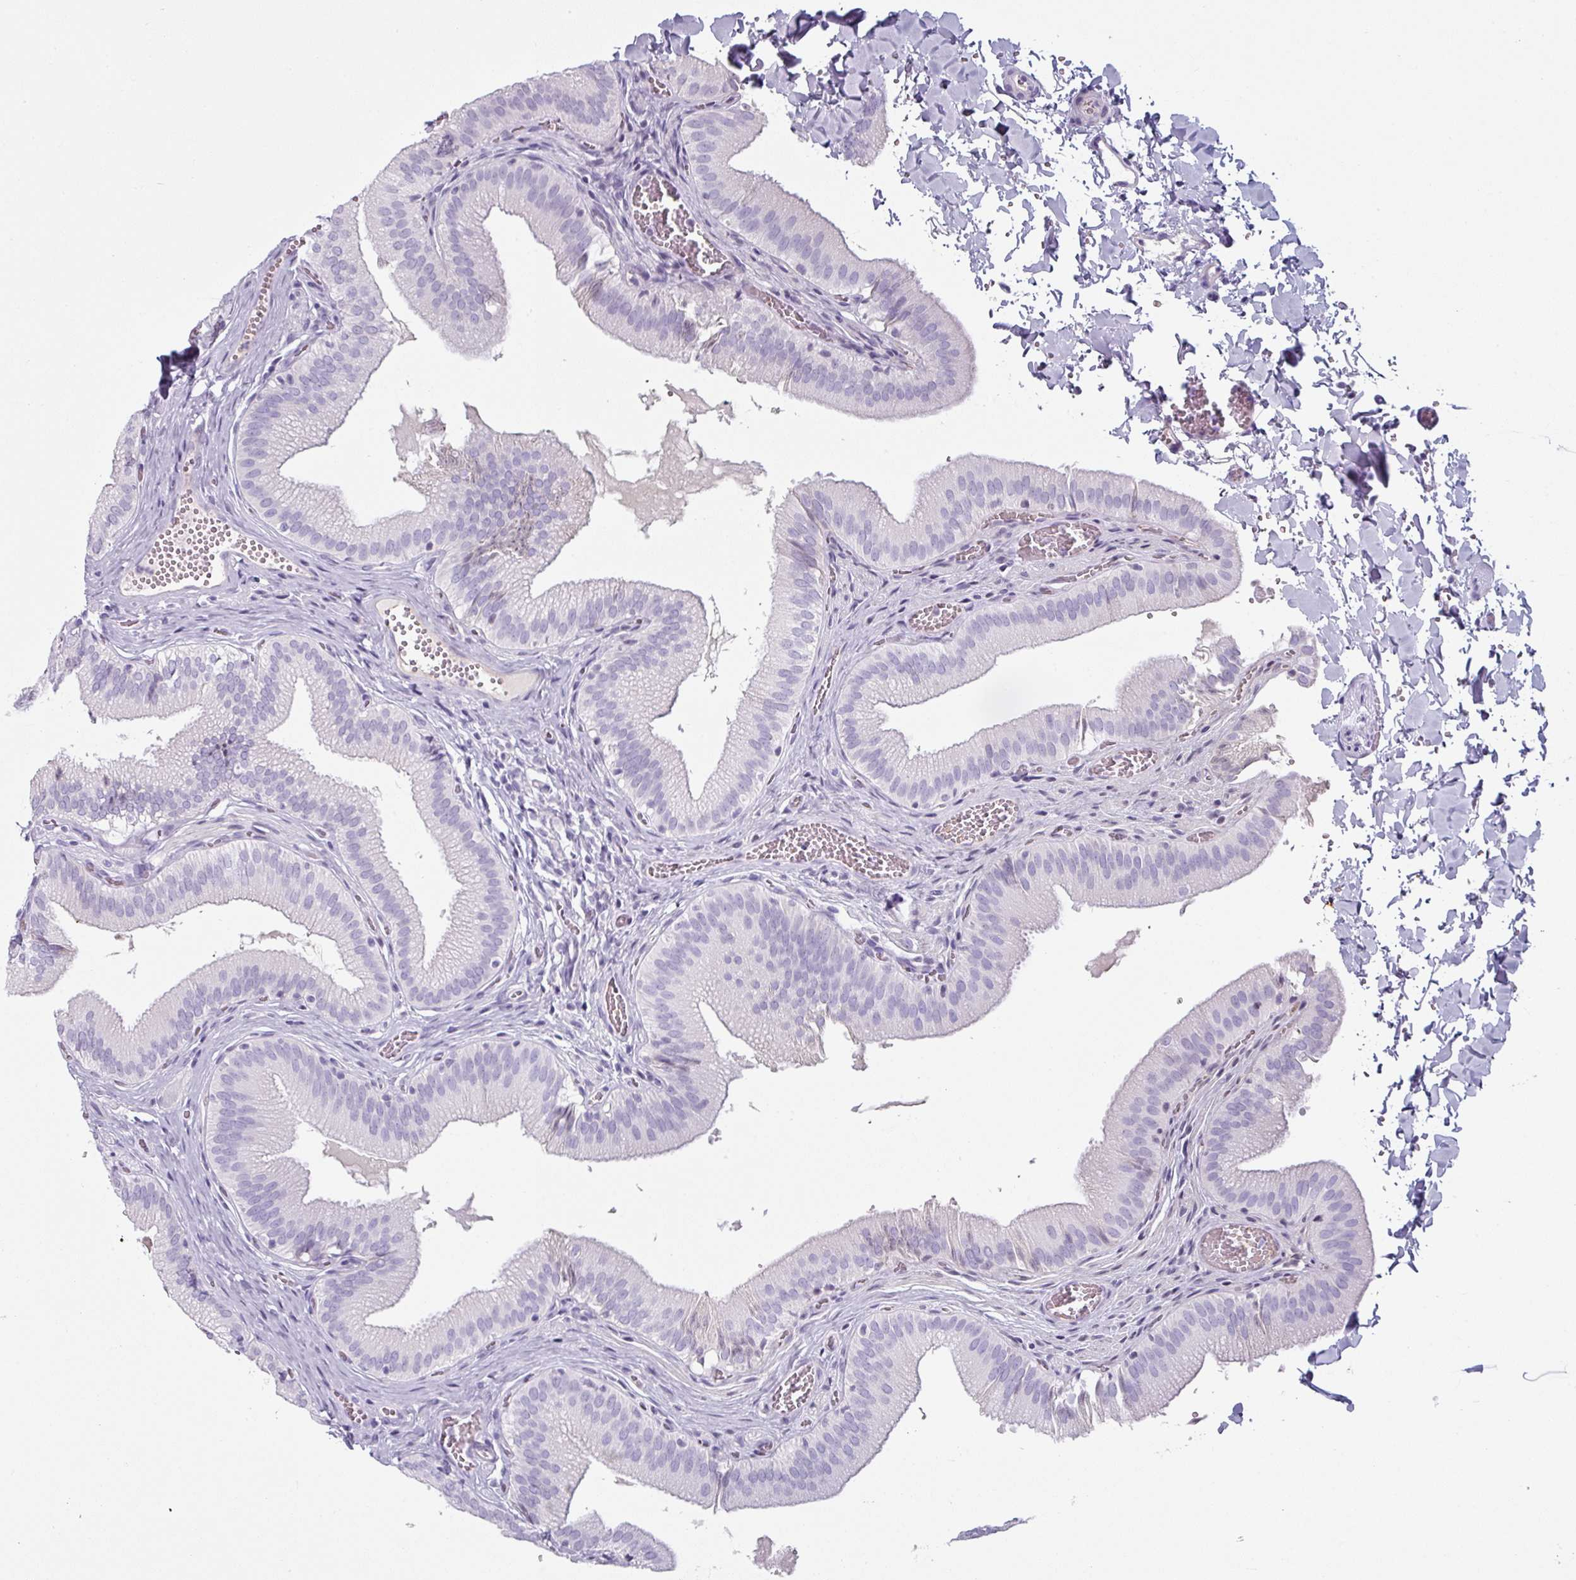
{"staining": {"intensity": "negative", "quantity": "none", "location": "none"}, "tissue": "gallbladder", "cell_type": "Glandular cells", "image_type": "normal", "snomed": [{"axis": "morphology", "description": "Normal tissue, NOS"}, {"axis": "topography", "description": "Gallbladder"}, {"axis": "topography", "description": "Peripheral nerve tissue"}], "caption": "A histopathology image of gallbladder stained for a protein exhibits no brown staining in glandular cells. The staining was performed using DAB to visualize the protein expression in brown, while the nuclei were stained in blue with hematoxylin (Magnification: 20x).", "gene": "CLCA1", "patient": {"sex": "male", "age": 17}}